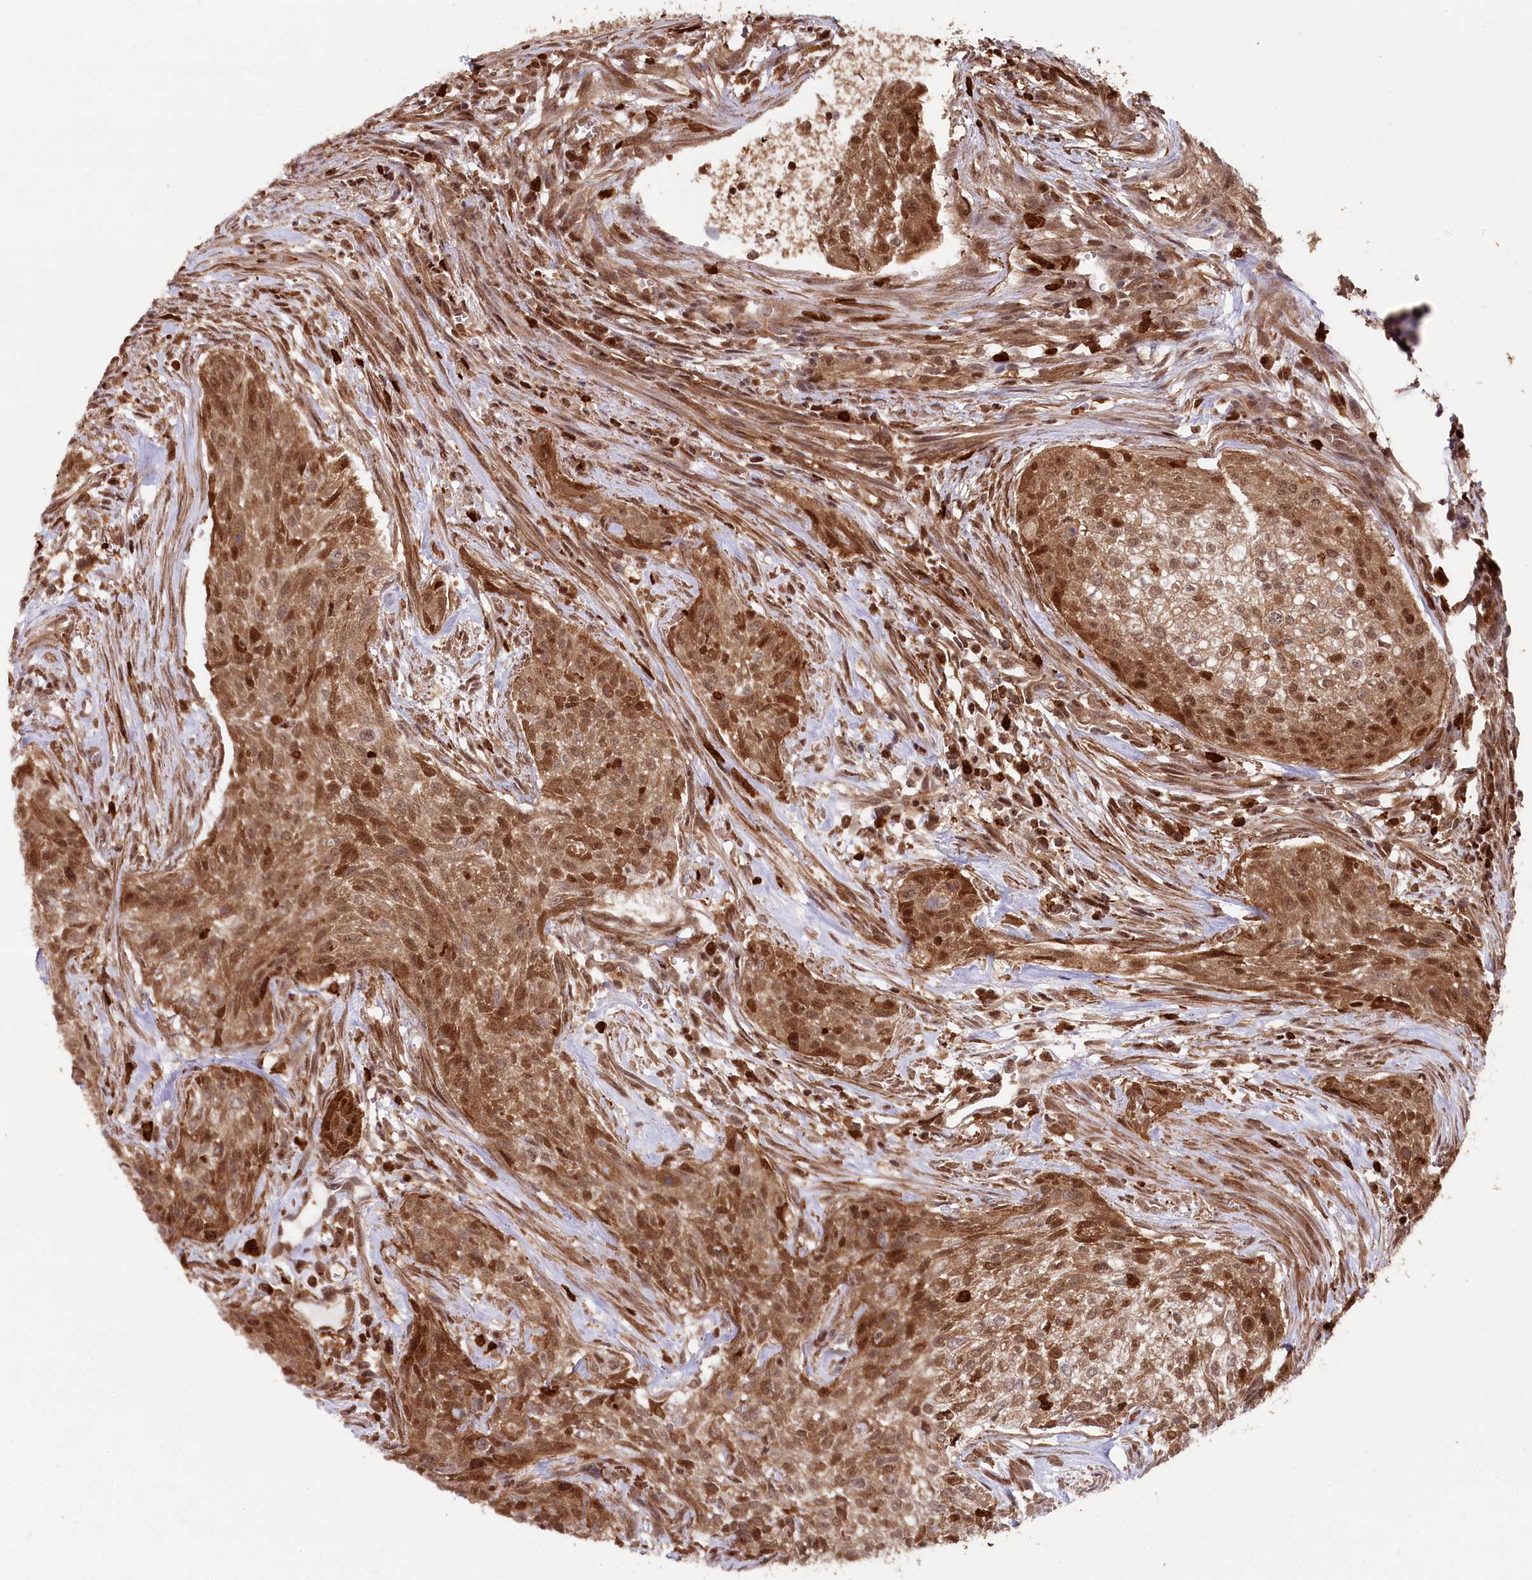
{"staining": {"intensity": "moderate", "quantity": ">75%", "location": "cytoplasmic/membranous,nuclear"}, "tissue": "urothelial cancer", "cell_type": "Tumor cells", "image_type": "cancer", "snomed": [{"axis": "morphology", "description": "Normal tissue, NOS"}, {"axis": "morphology", "description": "Urothelial carcinoma, NOS"}, {"axis": "topography", "description": "Urinary bladder"}, {"axis": "topography", "description": "Peripheral nerve tissue"}], "caption": "This is a histology image of immunohistochemistry (IHC) staining of transitional cell carcinoma, which shows moderate expression in the cytoplasmic/membranous and nuclear of tumor cells.", "gene": "LSG1", "patient": {"sex": "male", "age": 35}}